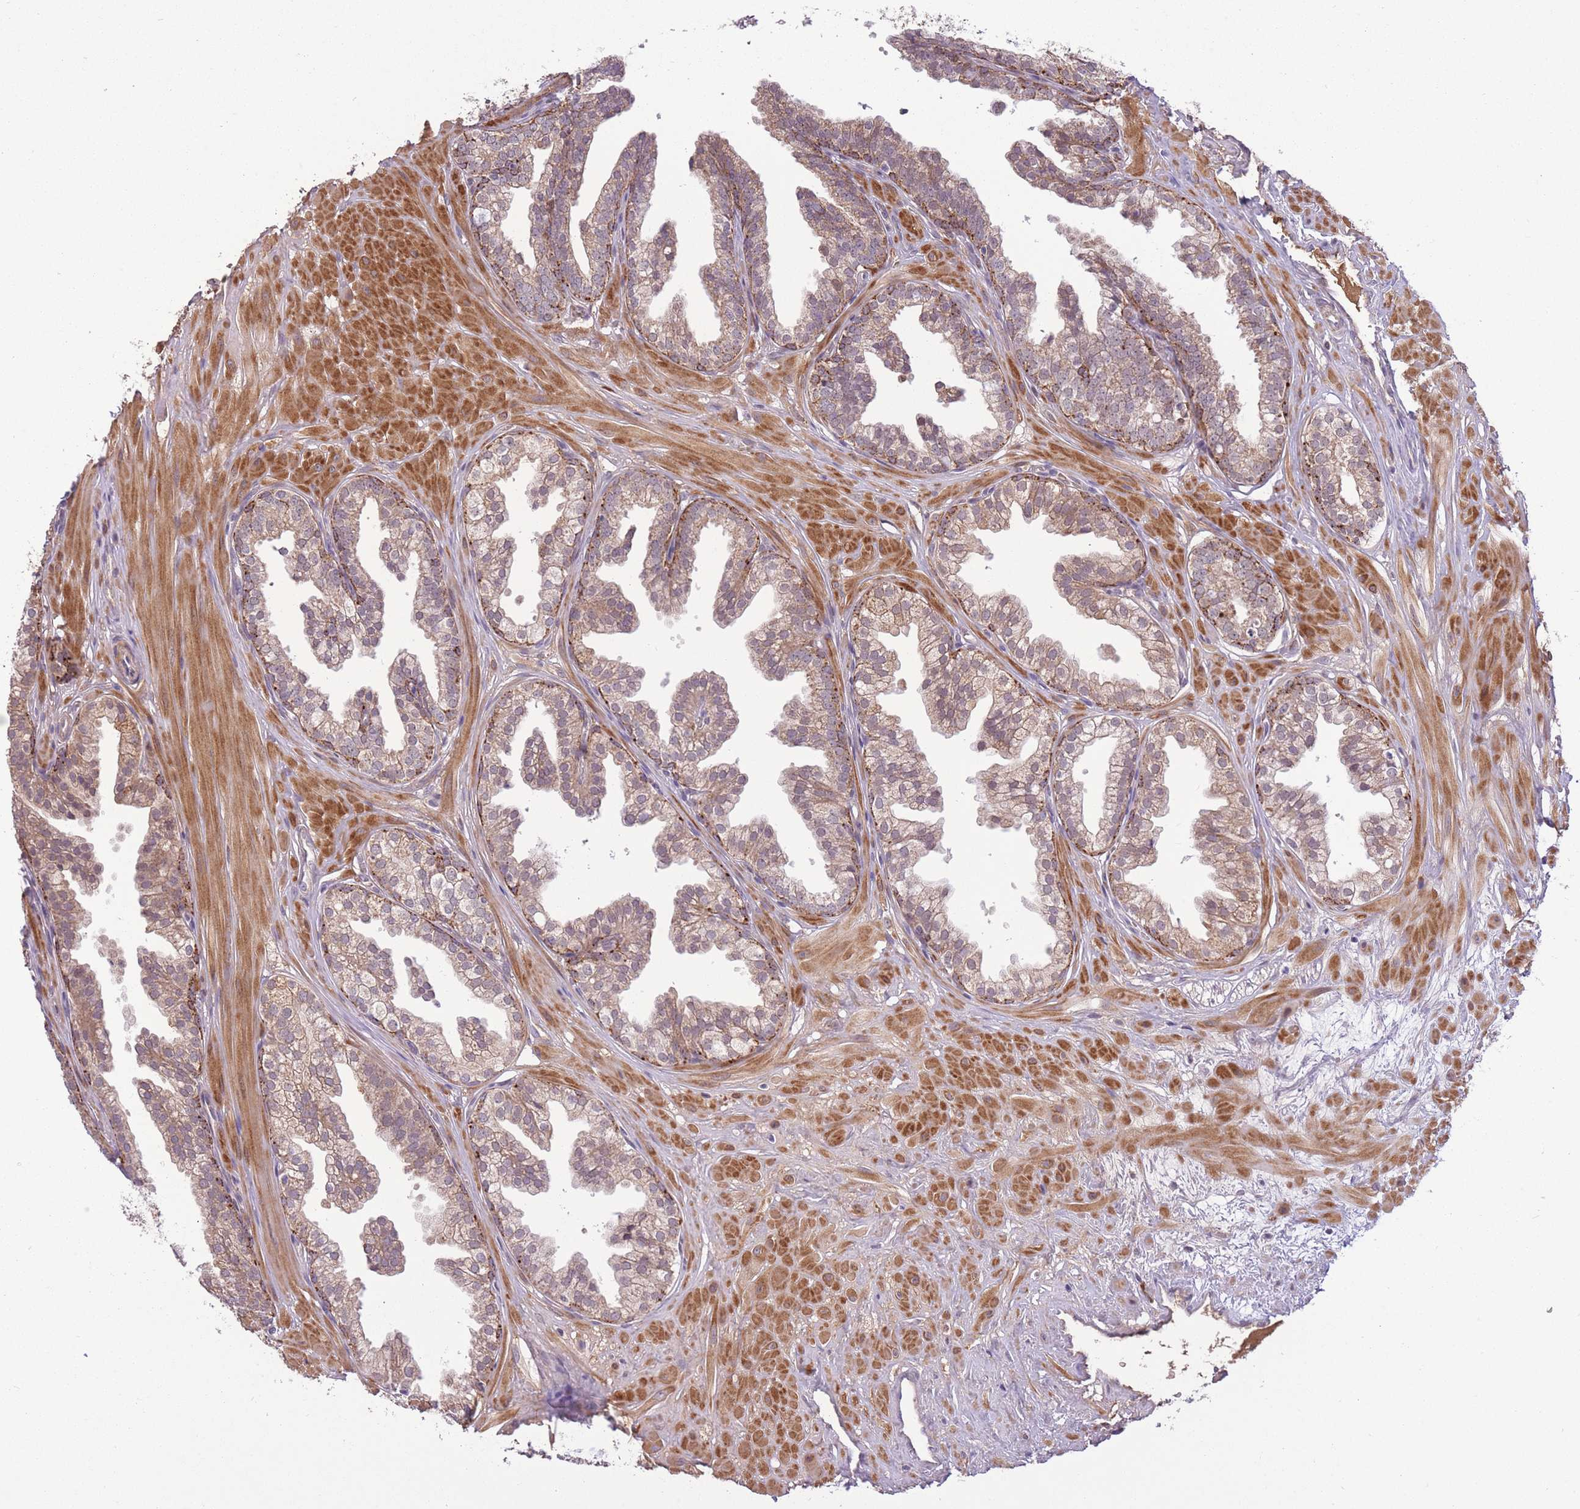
{"staining": {"intensity": "moderate", "quantity": ">75%", "location": "cytoplasmic/membranous"}, "tissue": "prostate", "cell_type": "Glandular cells", "image_type": "normal", "snomed": [{"axis": "morphology", "description": "Normal tissue, NOS"}, {"axis": "topography", "description": "Prostate"}, {"axis": "topography", "description": "Peripheral nerve tissue"}], "caption": "Moderate cytoplasmic/membranous staining is appreciated in about >75% of glandular cells in unremarkable prostate.", "gene": "POLR3F", "patient": {"sex": "male", "age": 55}}